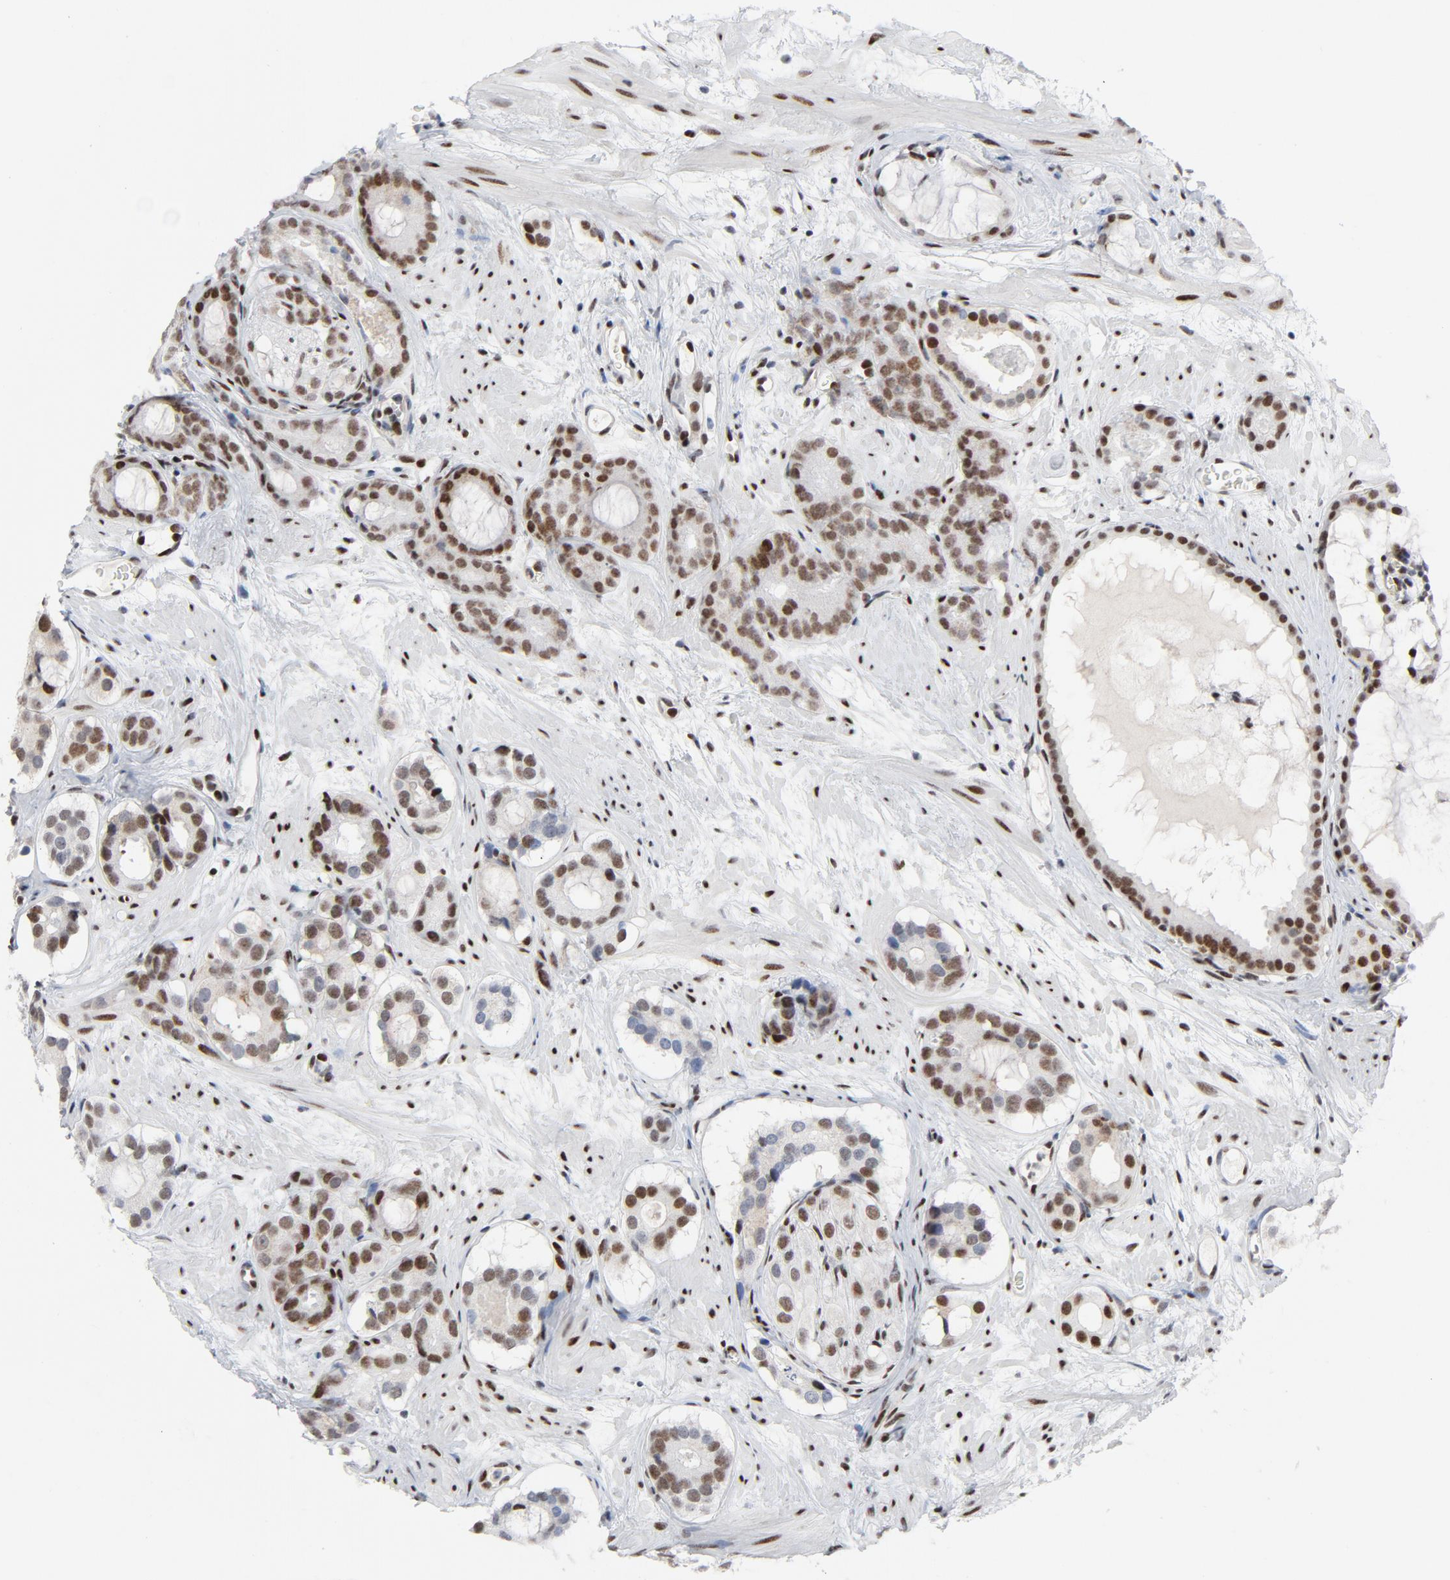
{"staining": {"intensity": "moderate", "quantity": ">75%", "location": "nuclear"}, "tissue": "prostate cancer", "cell_type": "Tumor cells", "image_type": "cancer", "snomed": [{"axis": "morphology", "description": "Adenocarcinoma, Low grade"}, {"axis": "topography", "description": "Prostate"}], "caption": "Approximately >75% of tumor cells in human prostate cancer (adenocarcinoma (low-grade)) demonstrate moderate nuclear protein expression as visualized by brown immunohistochemical staining.", "gene": "HSF1", "patient": {"sex": "male", "age": 57}}